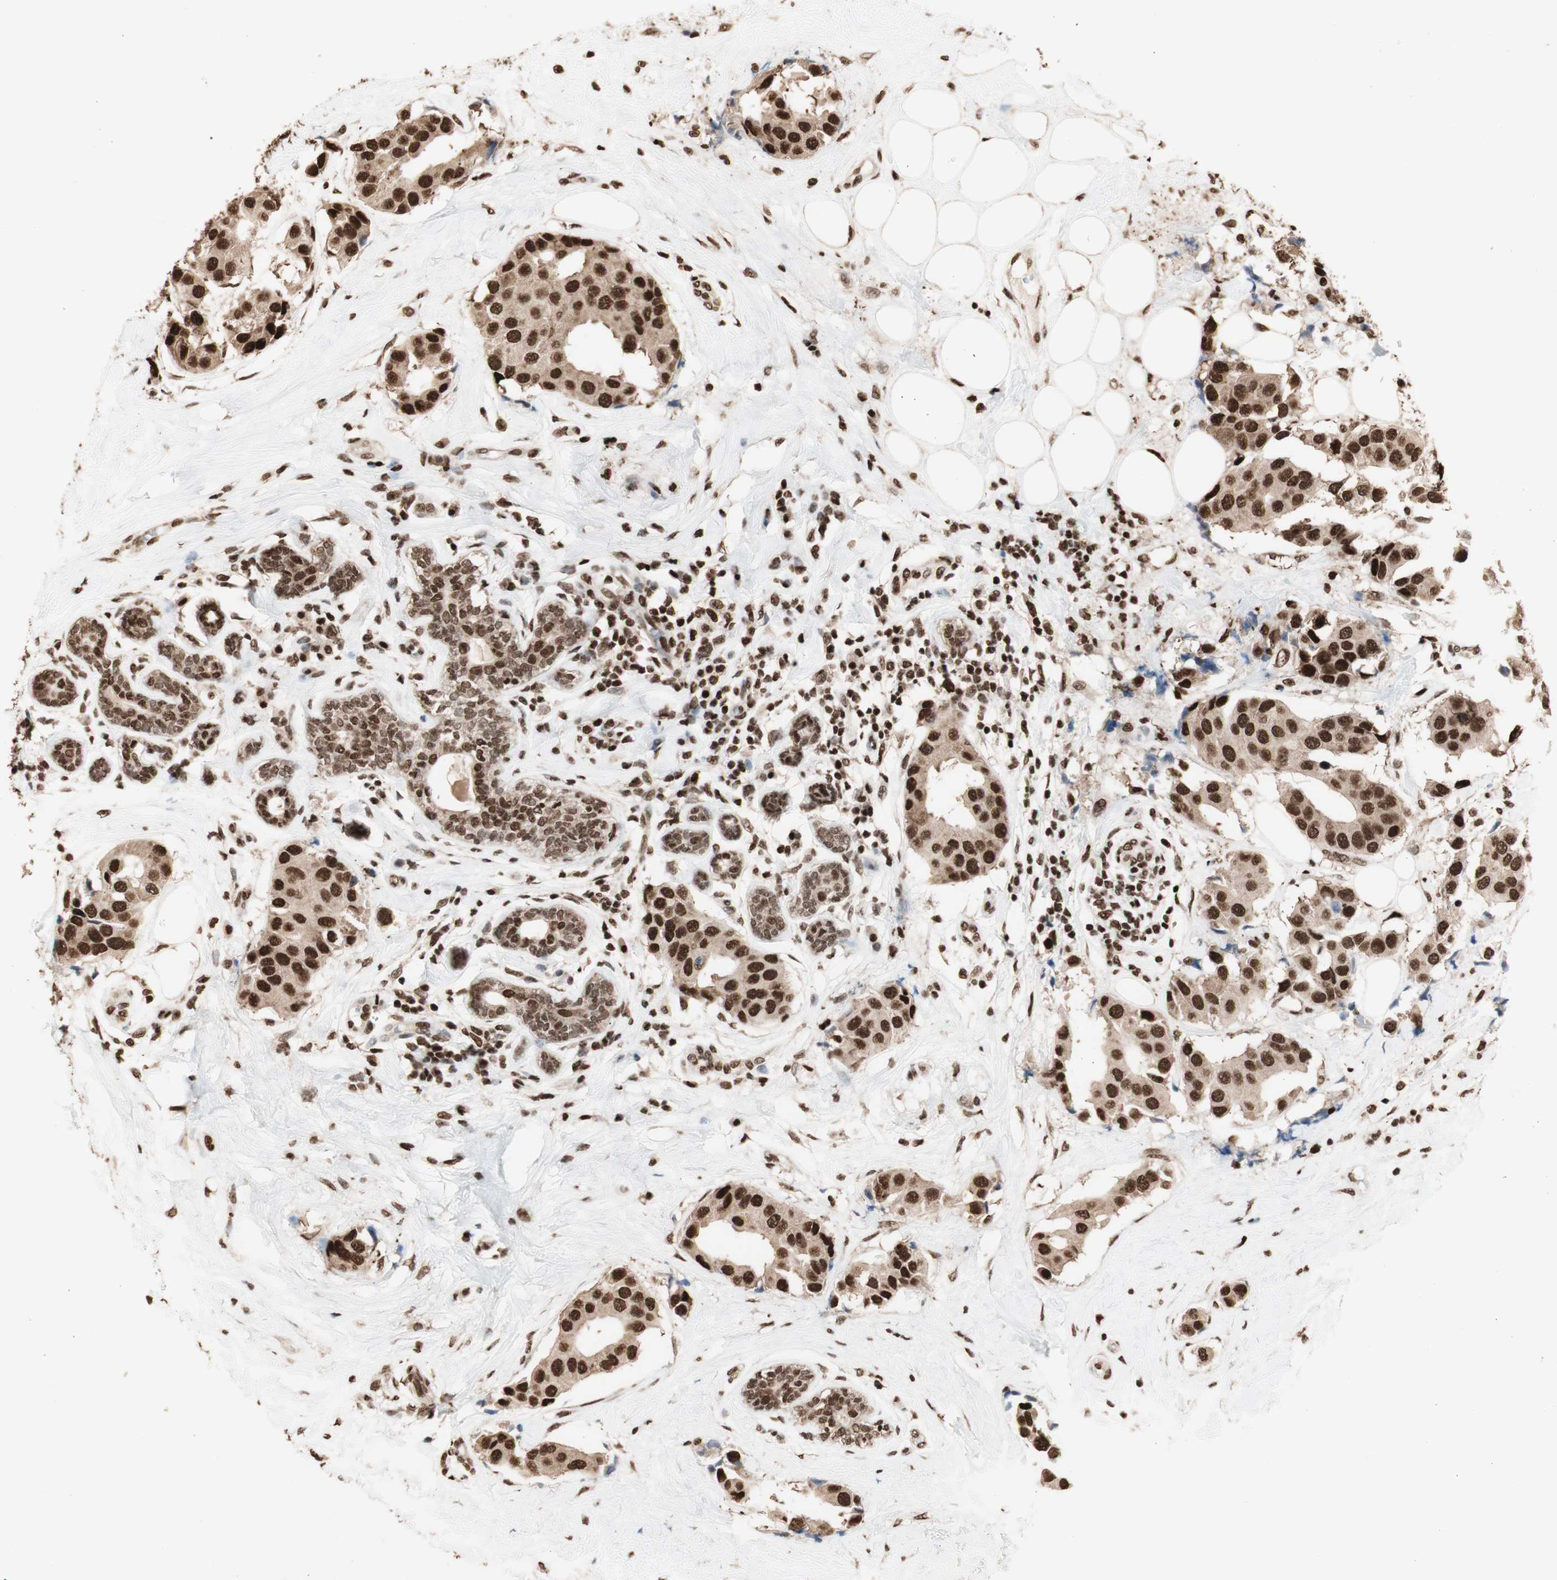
{"staining": {"intensity": "strong", "quantity": ">75%", "location": "cytoplasmic/membranous,nuclear"}, "tissue": "breast cancer", "cell_type": "Tumor cells", "image_type": "cancer", "snomed": [{"axis": "morphology", "description": "Normal tissue, NOS"}, {"axis": "morphology", "description": "Duct carcinoma"}, {"axis": "topography", "description": "Breast"}], "caption": "Immunohistochemistry (IHC) of breast cancer (invasive ductal carcinoma) shows high levels of strong cytoplasmic/membranous and nuclear positivity in about >75% of tumor cells. (Brightfield microscopy of DAB IHC at high magnification).", "gene": "HNRNPA2B1", "patient": {"sex": "female", "age": 39}}